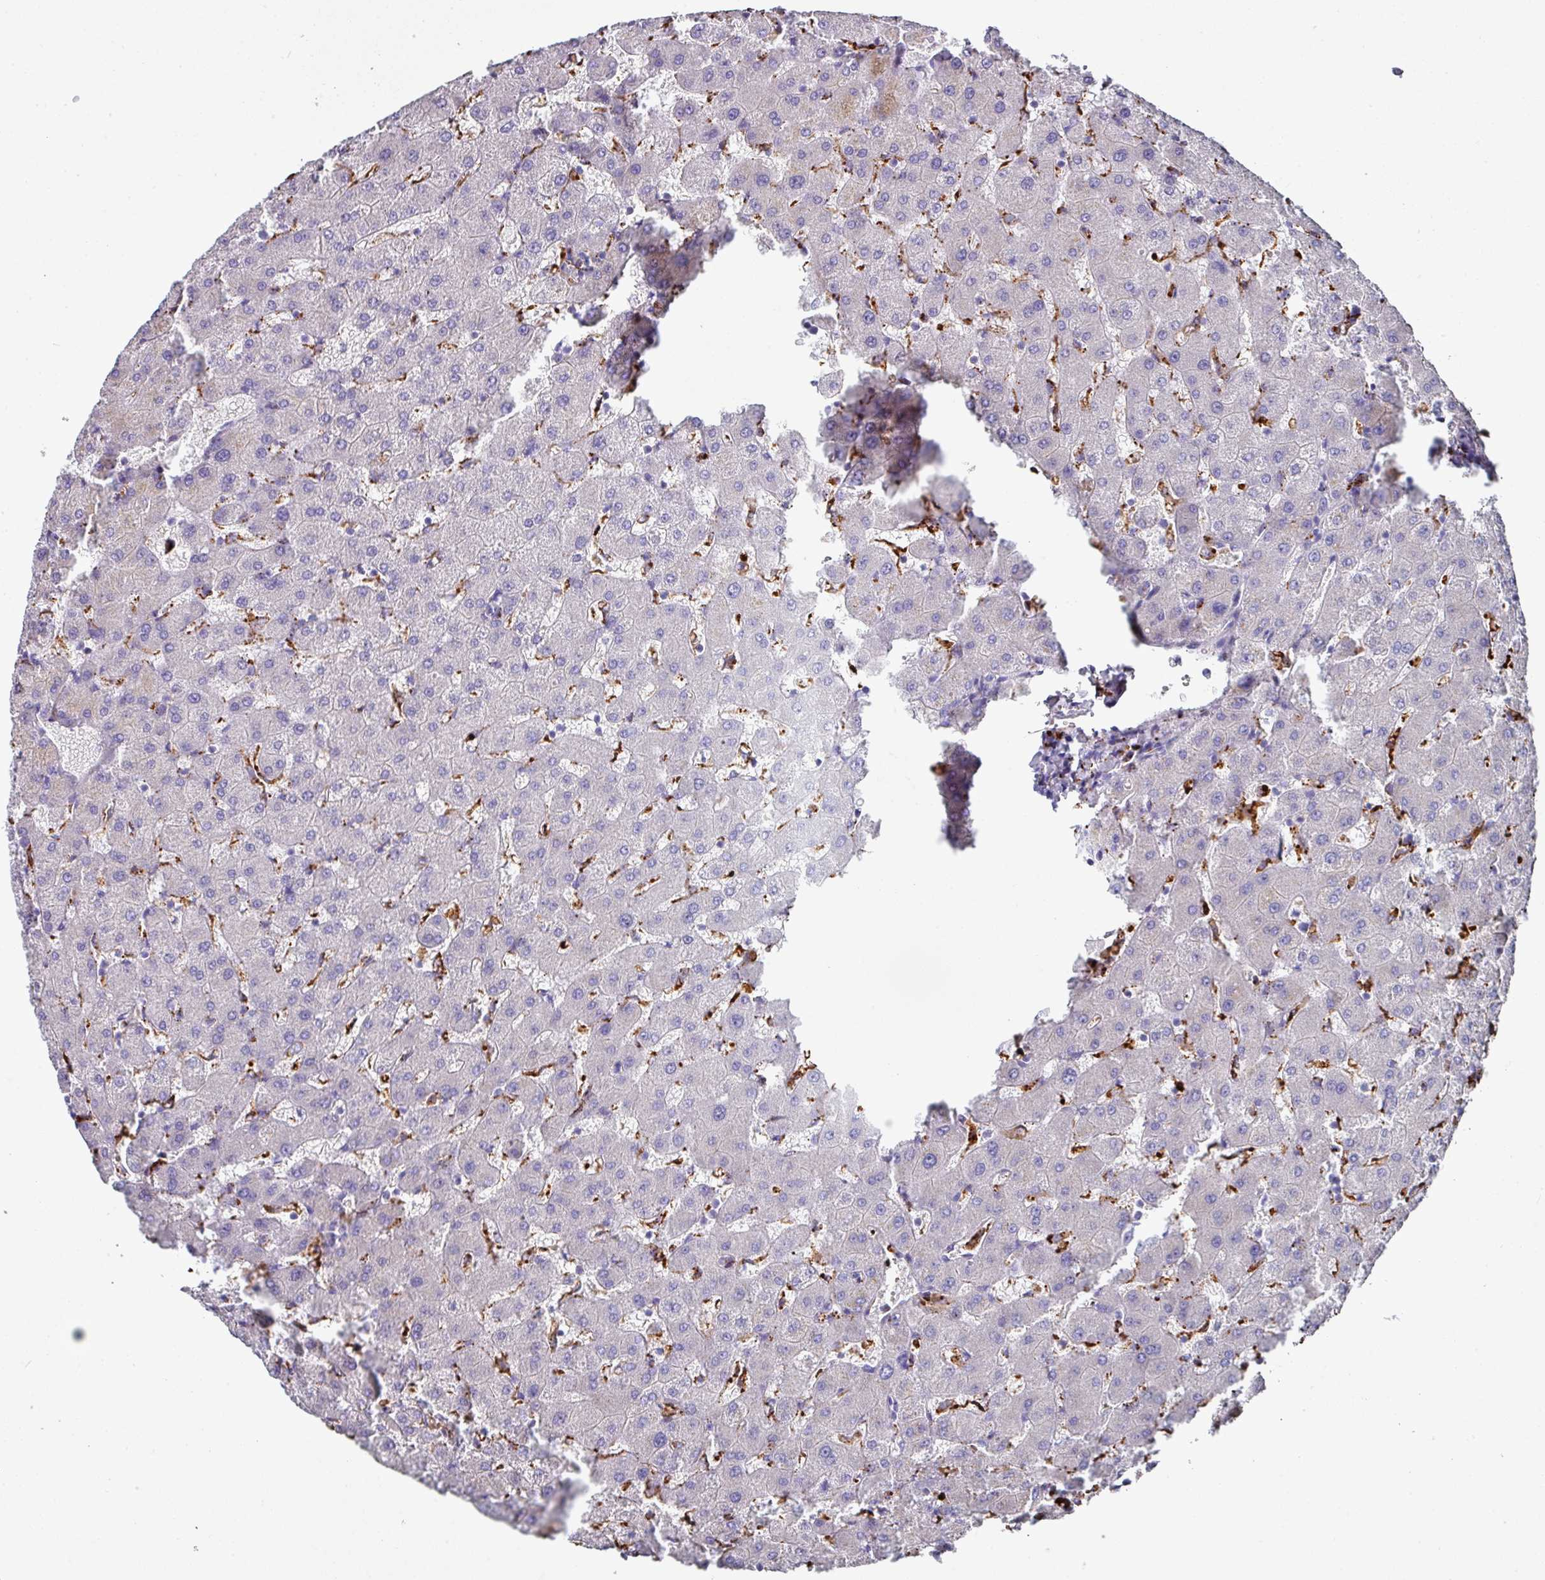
{"staining": {"intensity": "negative", "quantity": "none", "location": "none"}, "tissue": "liver", "cell_type": "Cholangiocytes", "image_type": "normal", "snomed": [{"axis": "morphology", "description": "Normal tissue, NOS"}, {"axis": "topography", "description": "Liver"}], "caption": "Normal liver was stained to show a protein in brown. There is no significant expression in cholangiocytes. (Stains: DAB IHC with hematoxylin counter stain, Microscopy: brightfield microscopy at high magnification).", "gene": "CPVL", "patient": {"sex": "female", "age": 63}}